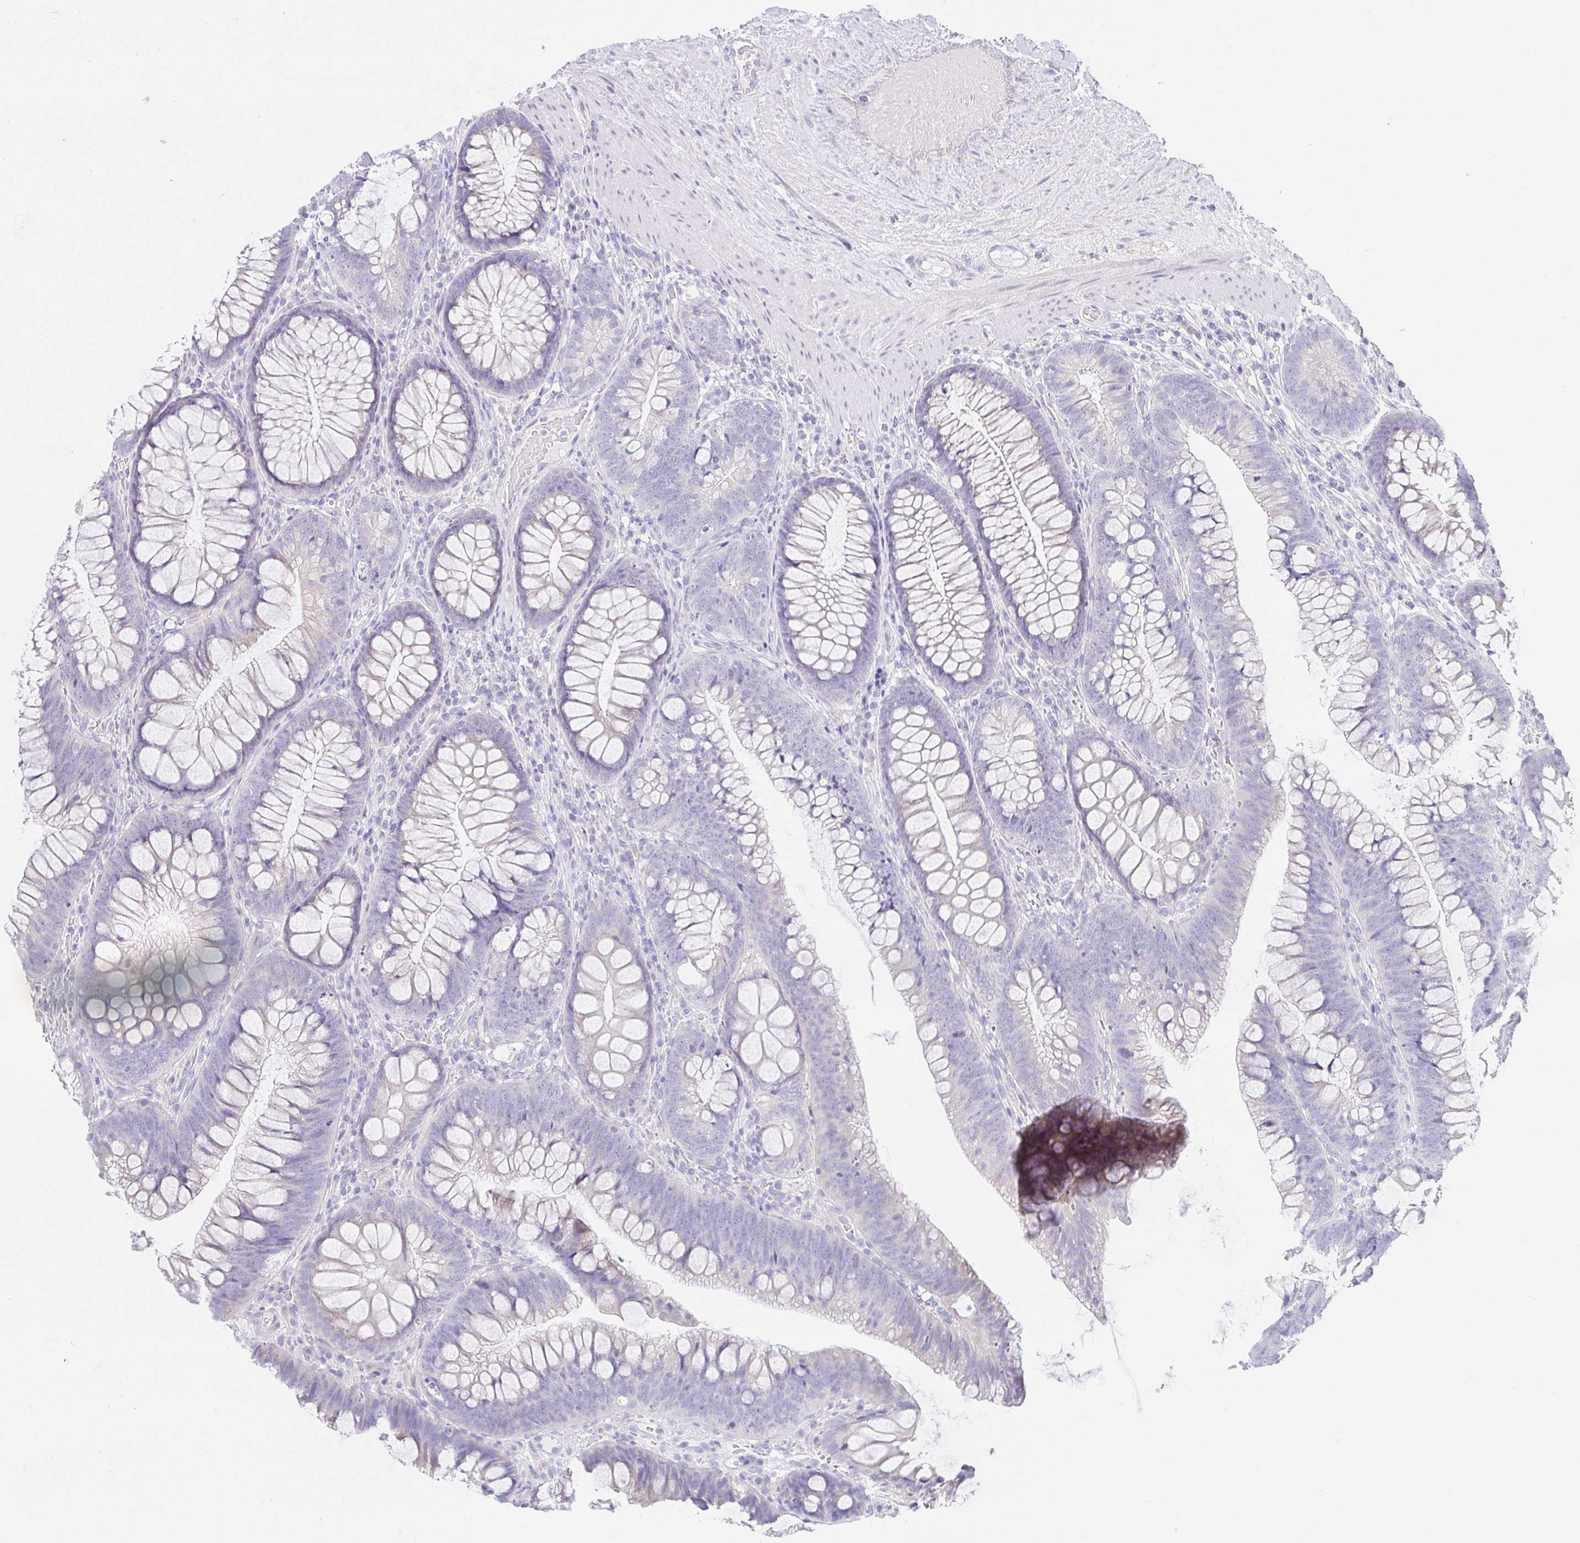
{"staining": {"intensity": "negative", "quantity": "none", "location": "none"}, "tissue": "colon", "cell_type": "Endothelial cells", "image_type": "normal", "snomed": [{"axis": "morphology", "description": "Normal tissue, NOS"}, {"axis": "morphology", "description": "Adenoma, NOS"}, {"axis": "topography", "description": "Soft tissue"}, {"axis": "topography", "description": "Colon"}], "caption": "The immunohistochemistry (IHC) image has no significant positivity in endothelial cells of colon. Nuclei are stained in blue.", "gene": "VGLL1", "patient": {"sex": "male", "age": 47}}